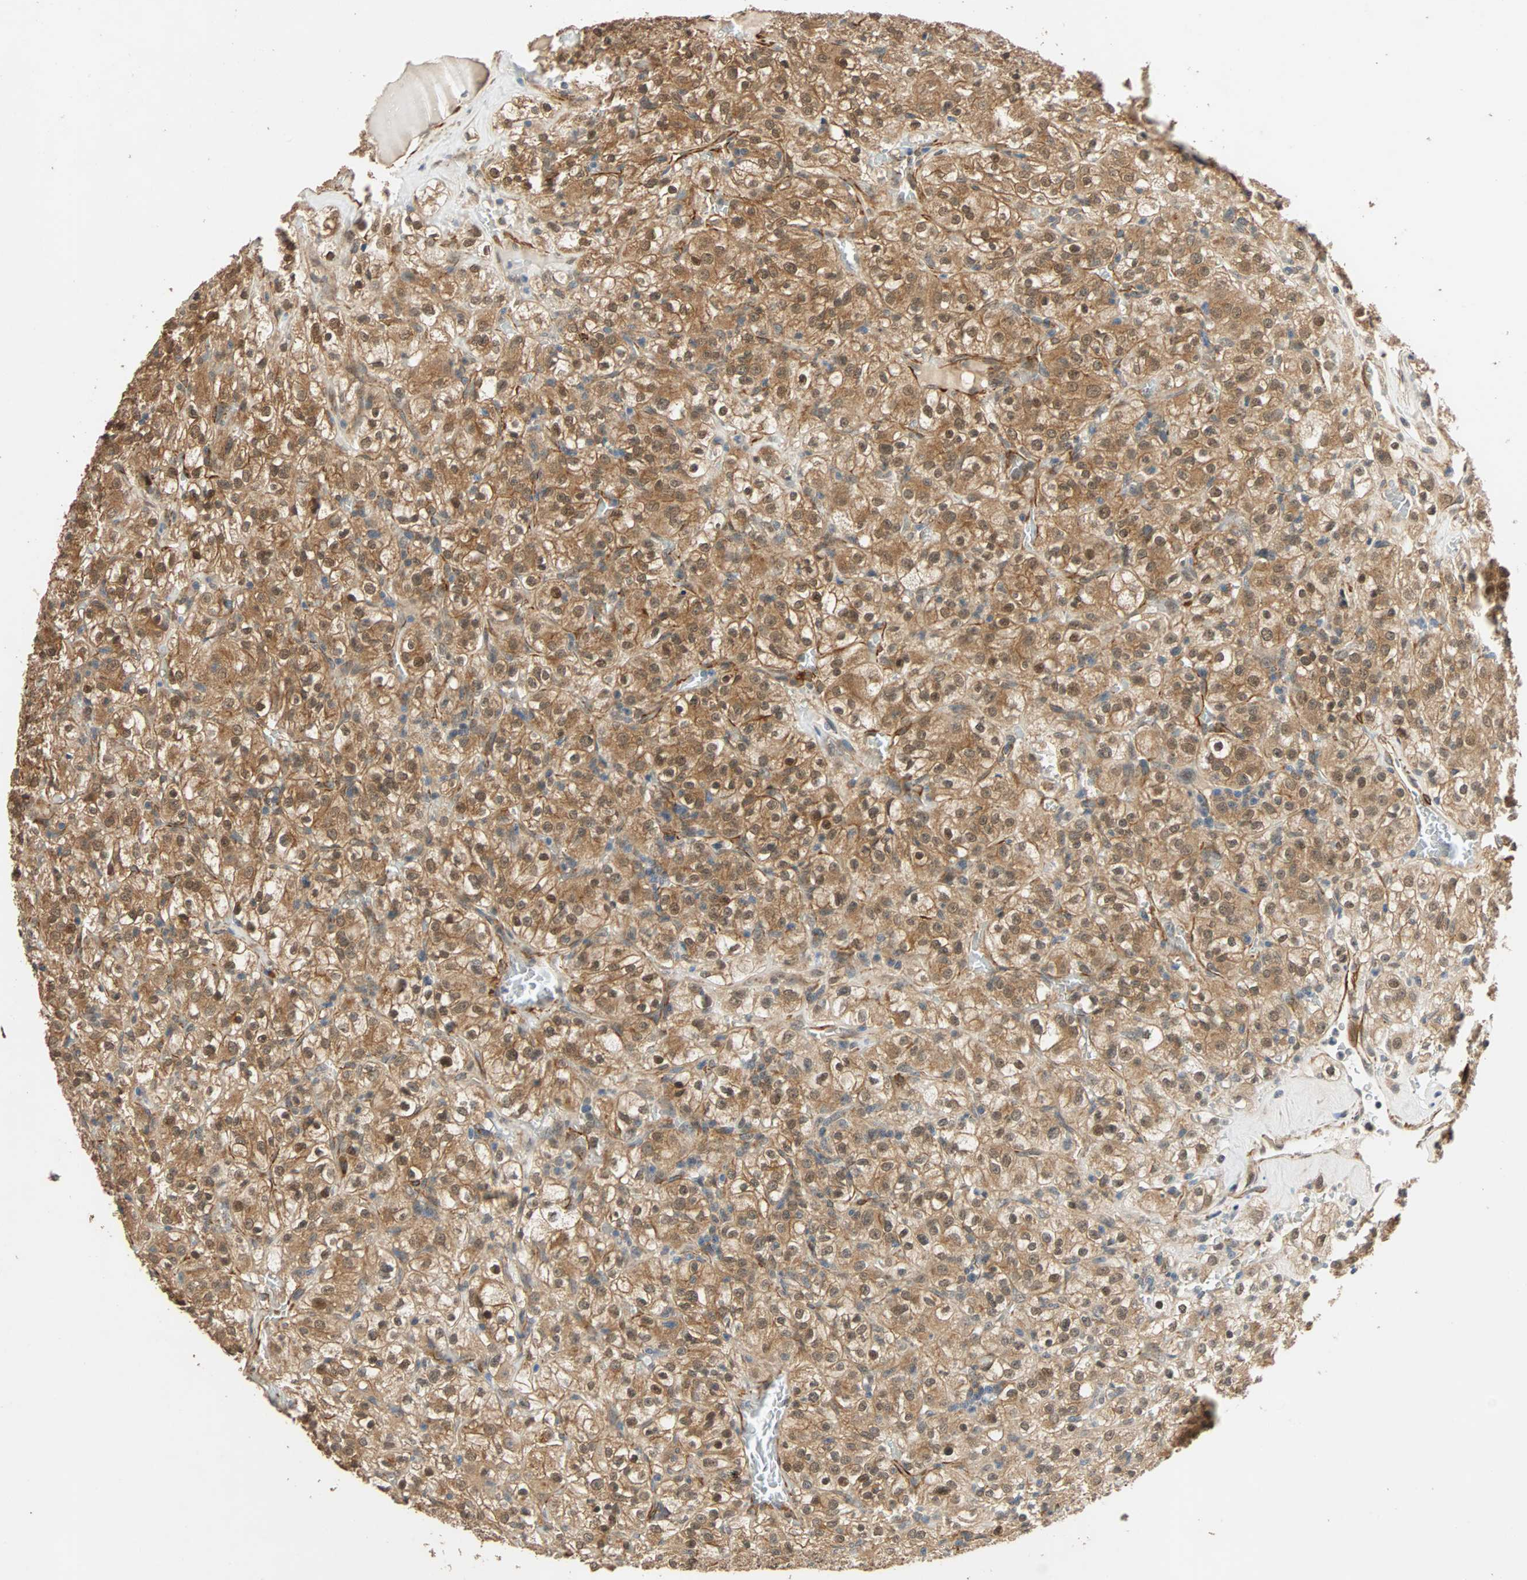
{"staining": {"intensity": "moderate", "quantity": ">75%", "location": "cytoplasmic/membranous,nuclear"}, "tissue": "renal cancer", "cell_type": "Tumor cells", "image_type": "cancer", "snomed": [{"axis": "morphology", "description": "Normal tissue, NOS"}, {"axis": "morphology", "description": "Adenocarcinoma, NOS"}, {"axis": "topography", "description": "Kidney"}], "caption": "Immunohistochemical staining of human renal cancer (adenocarcinoma) demonstrates medium levels of moderate cytoplasmic/membranous and nuclear staining in about >75% of tumor cells.", "gene": "QSER1", "patient": {"sex": "female", "age": 72}}